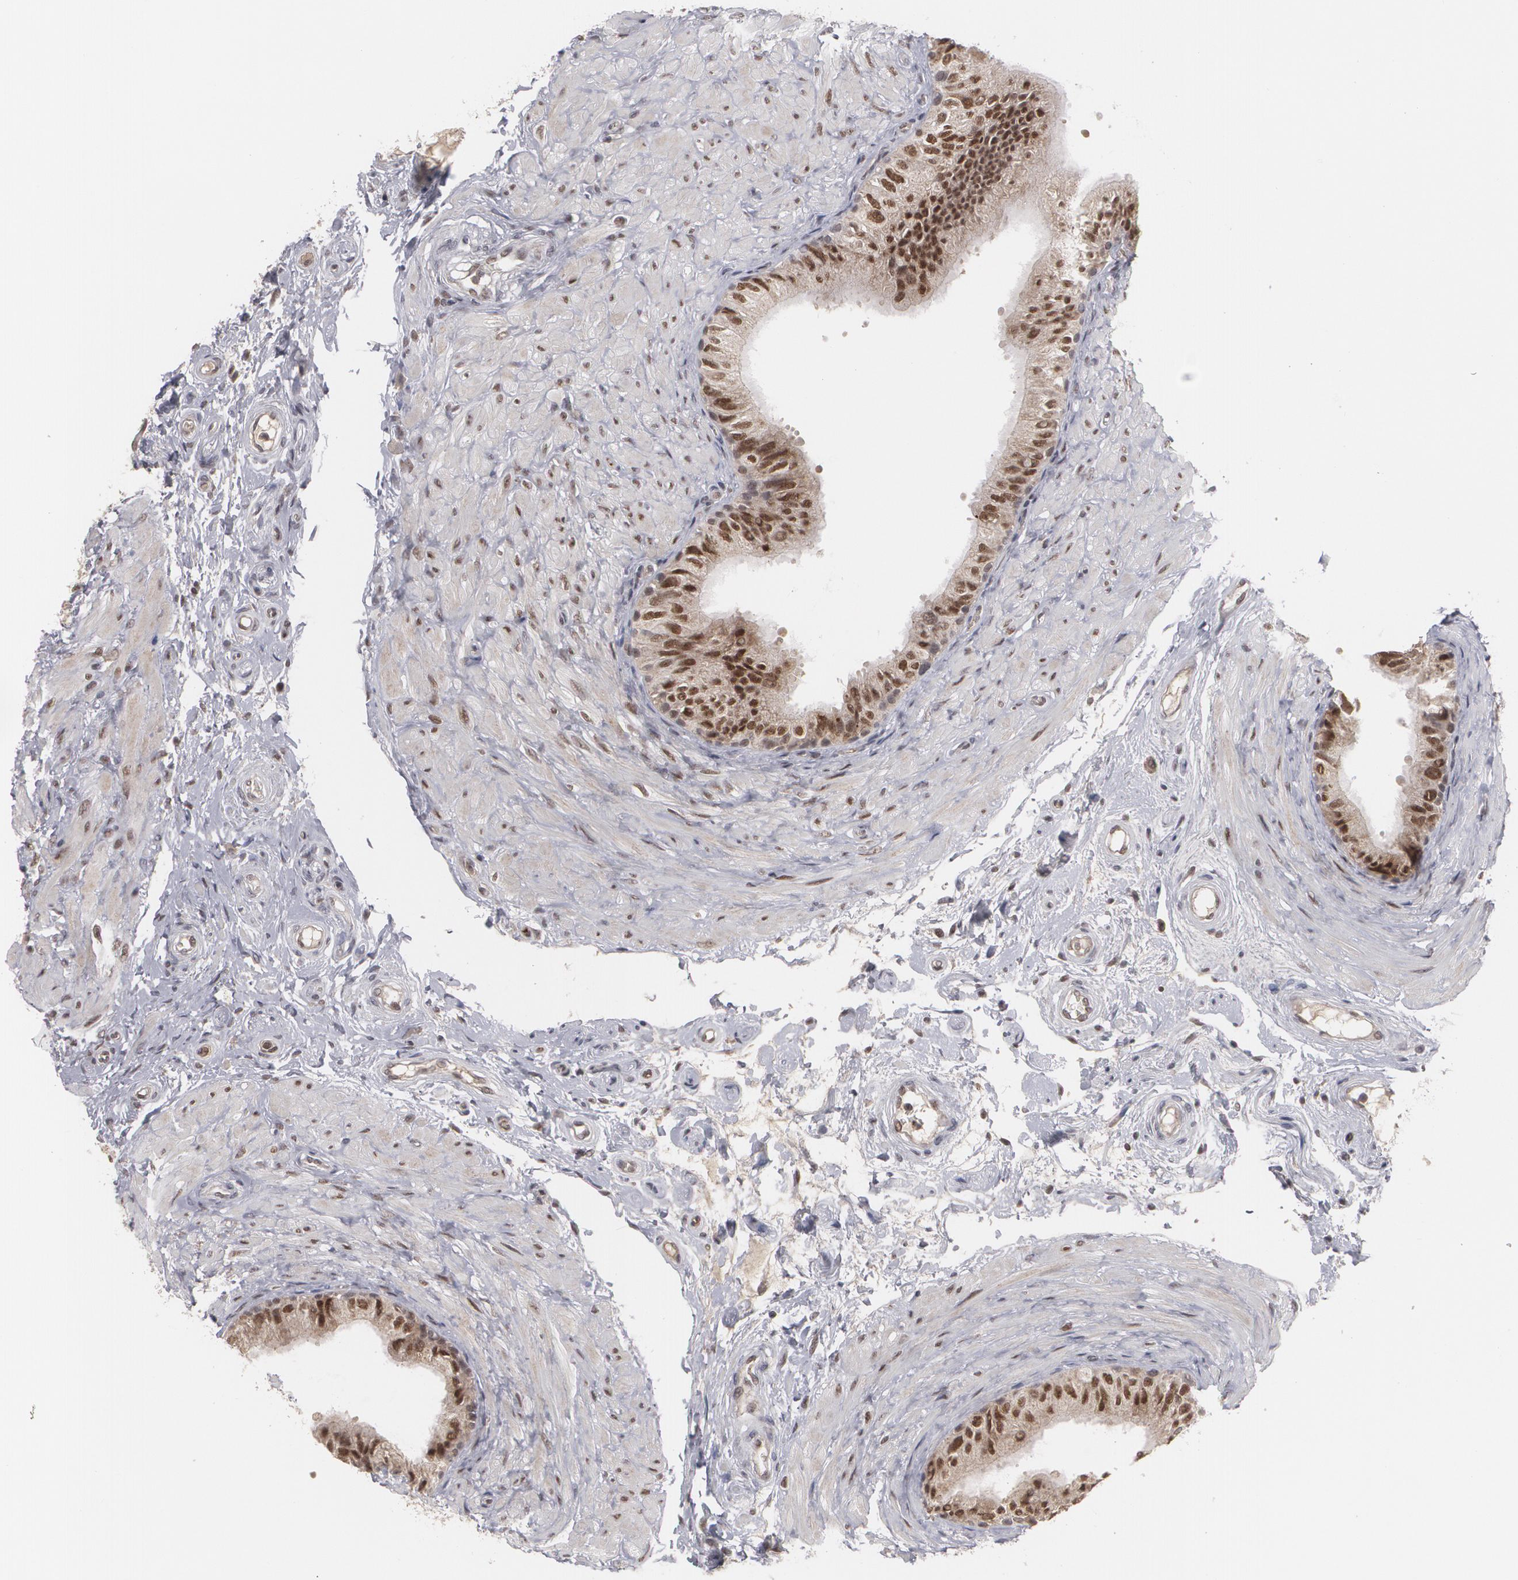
{"staining": {"intensity": "strong", "quantity": ">75%", "location": "nuclear"}, "tissue": "epididymis", "cell_type": "Glandular cells", "image_type": "normal", "snomed": [{"axis": "morphology", "description": "Normal tissue, NOS"}, {"axis": "topography", "description": "Epididymis"}], "caption": "Epididymis stained for a protein displays strong nuclear positivity in glandular cells.", "gene": "INTS6L", "patient": {"sex": "male", "age": 68}}